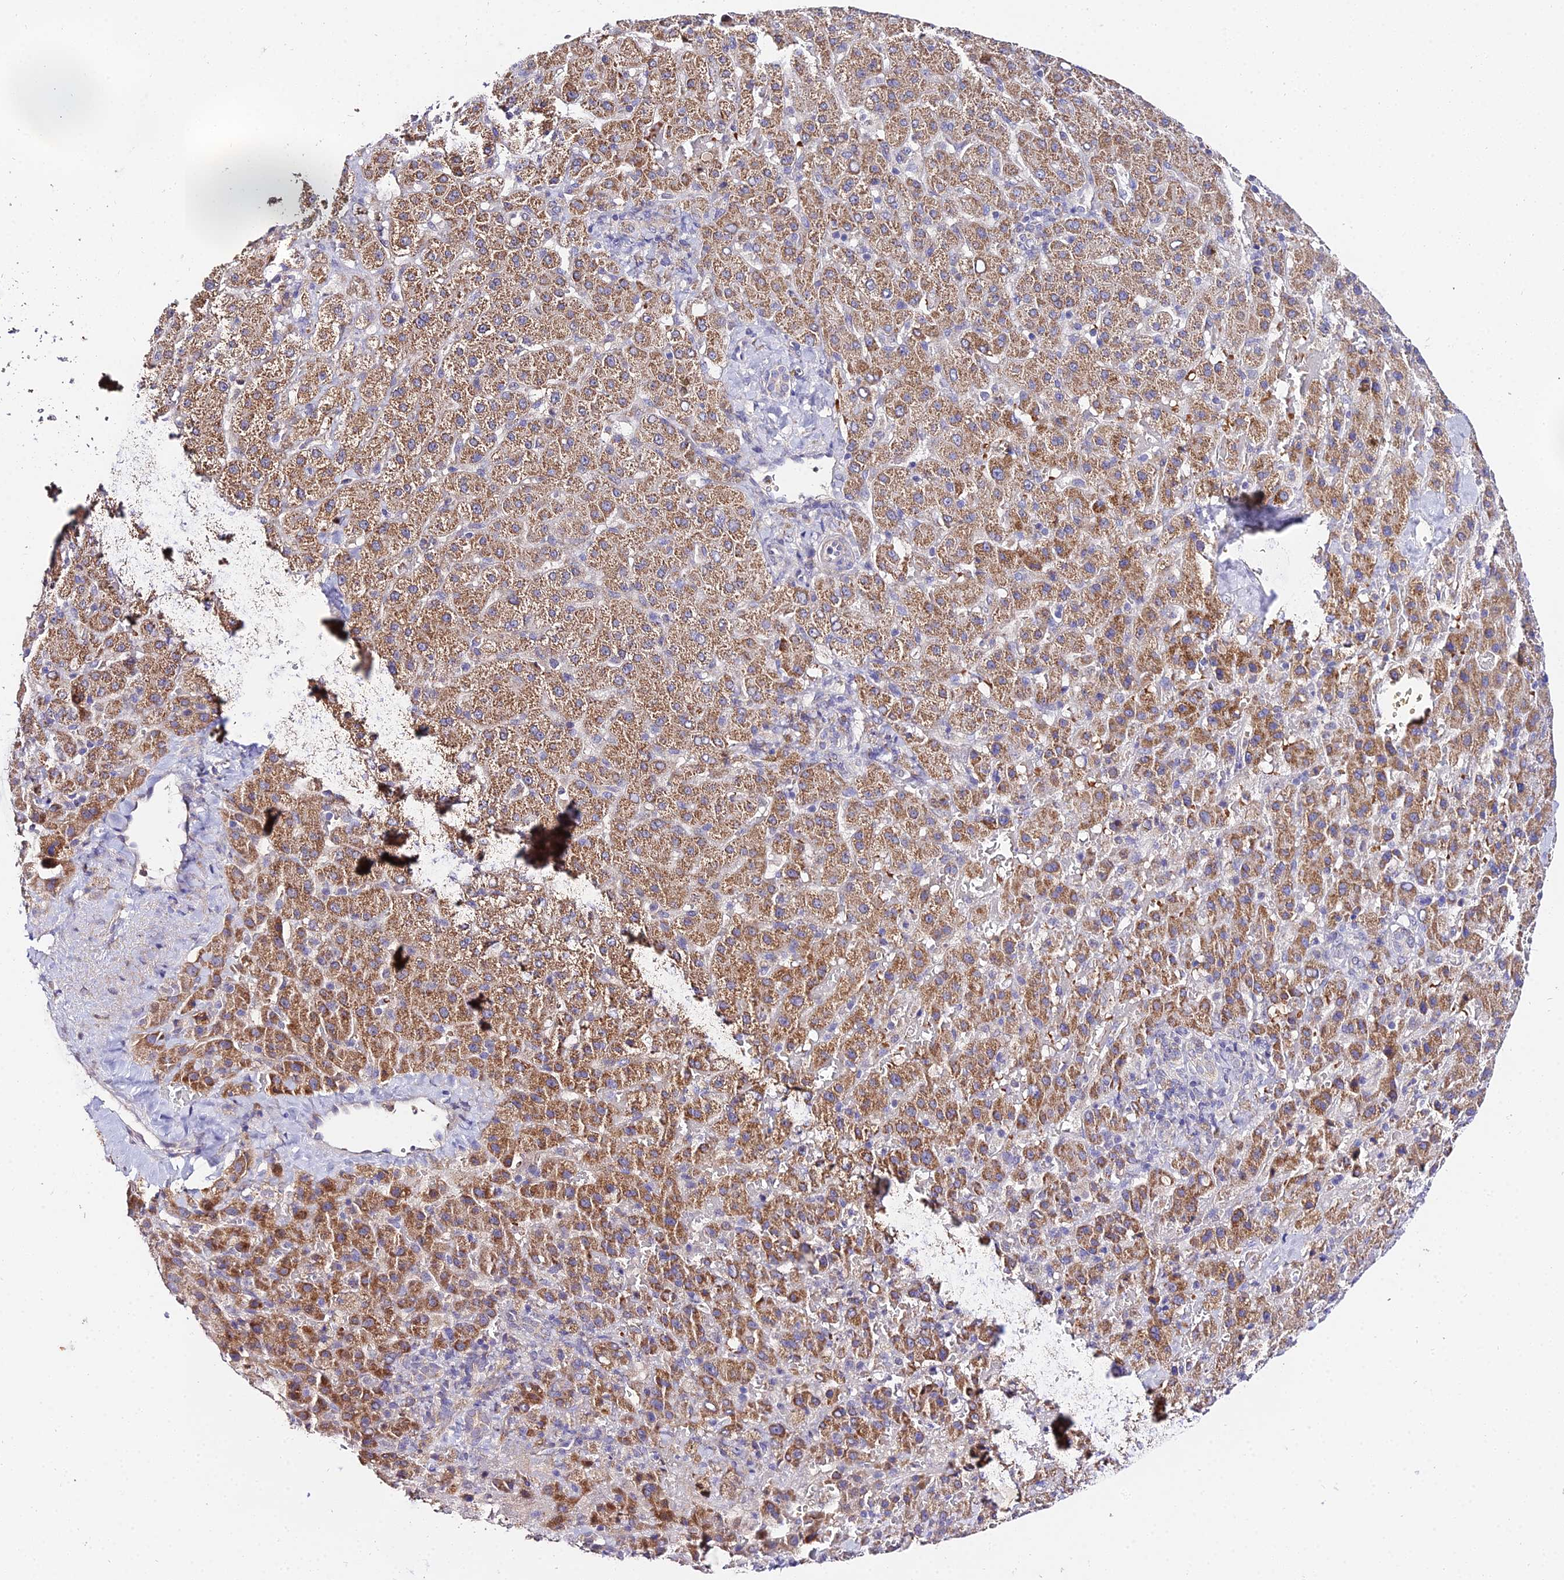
{"staining": {"intensity": "moderate", "quantity": ">75%", "location": "cytoplasmic/membranous"}, "tissue": "liver cancer", "cell_type": "Tumor cells", "image_type": "cancer", "snomed": [{"axis": "morphology", "description": "Carcinoma, Hepatocellular, NOS"}, {"axis": "topography", "description": "Liver"}], "caption": "DAB immunohistochemical staining of human liver hepatocellular carcinoma shows moderate cytoplasmic/membranous protein expression in approximately >75% of tumor cells.", "gene": "WDR5B", "patient": {"sex": "female", "age": 58}}